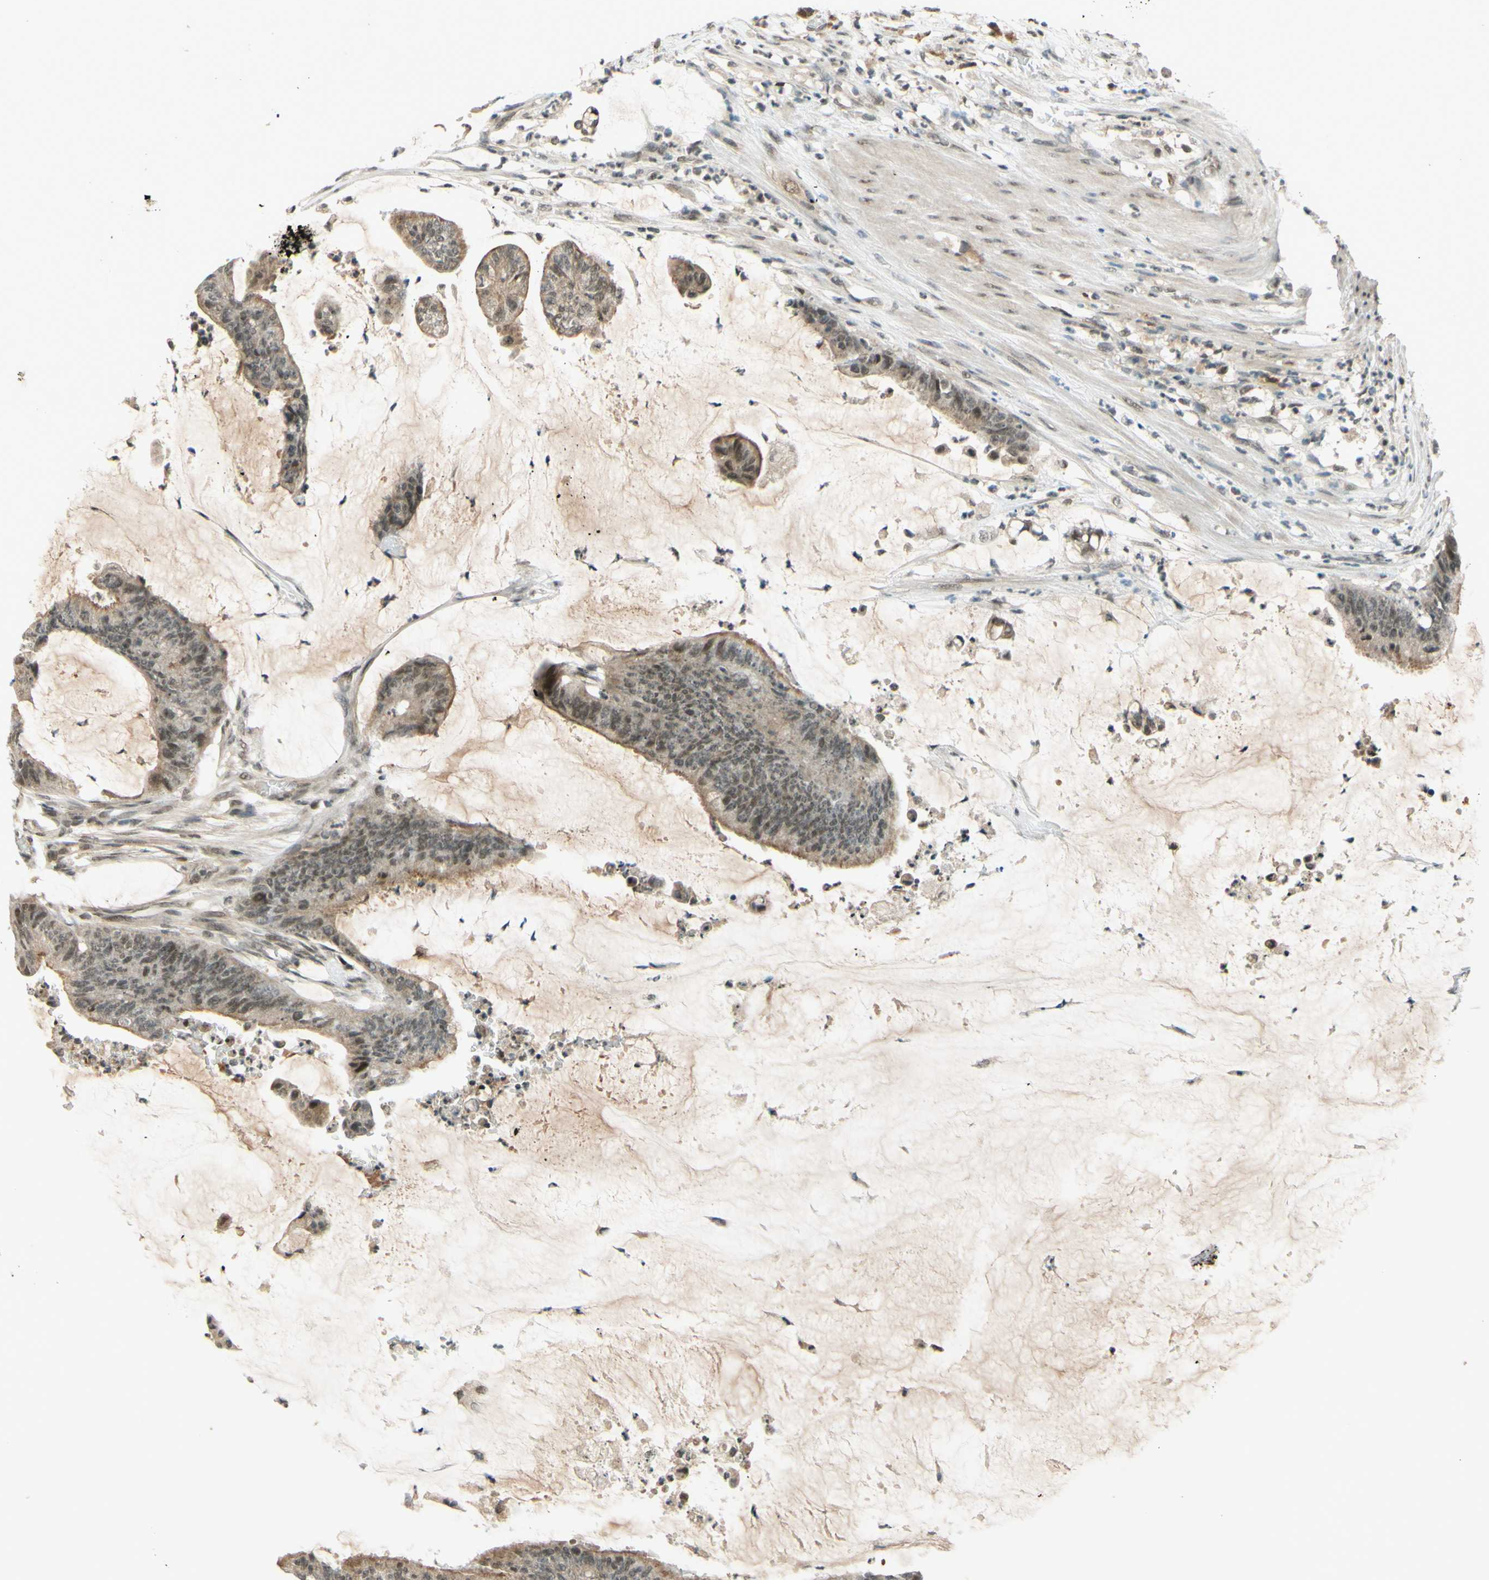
{"staining": {"intensity": "moderate", "quantity": "25%-75%", "location": "cytoplasmic/membranous"}, "tissue": "colorectal cancer", "cell_type": "Tumor cells", "image_type": "cancer", "snomed": [{"axis": "morphology", "description": "Adenocarcinoma, NOS"}, {"axis": "topography", "description": "Rectum"}], "caption": "A brown stain labels moderate cytoplasmic/membranous expression of a protein in colorectal adenocarcinoma tumor cells. The staining was performed using DAB, with brown indicating positive protein expression. Nuclei are stained blue with hematoxylin.", "gene": "SMARCB1", "patient": {"sex": "female", "age": 66}}